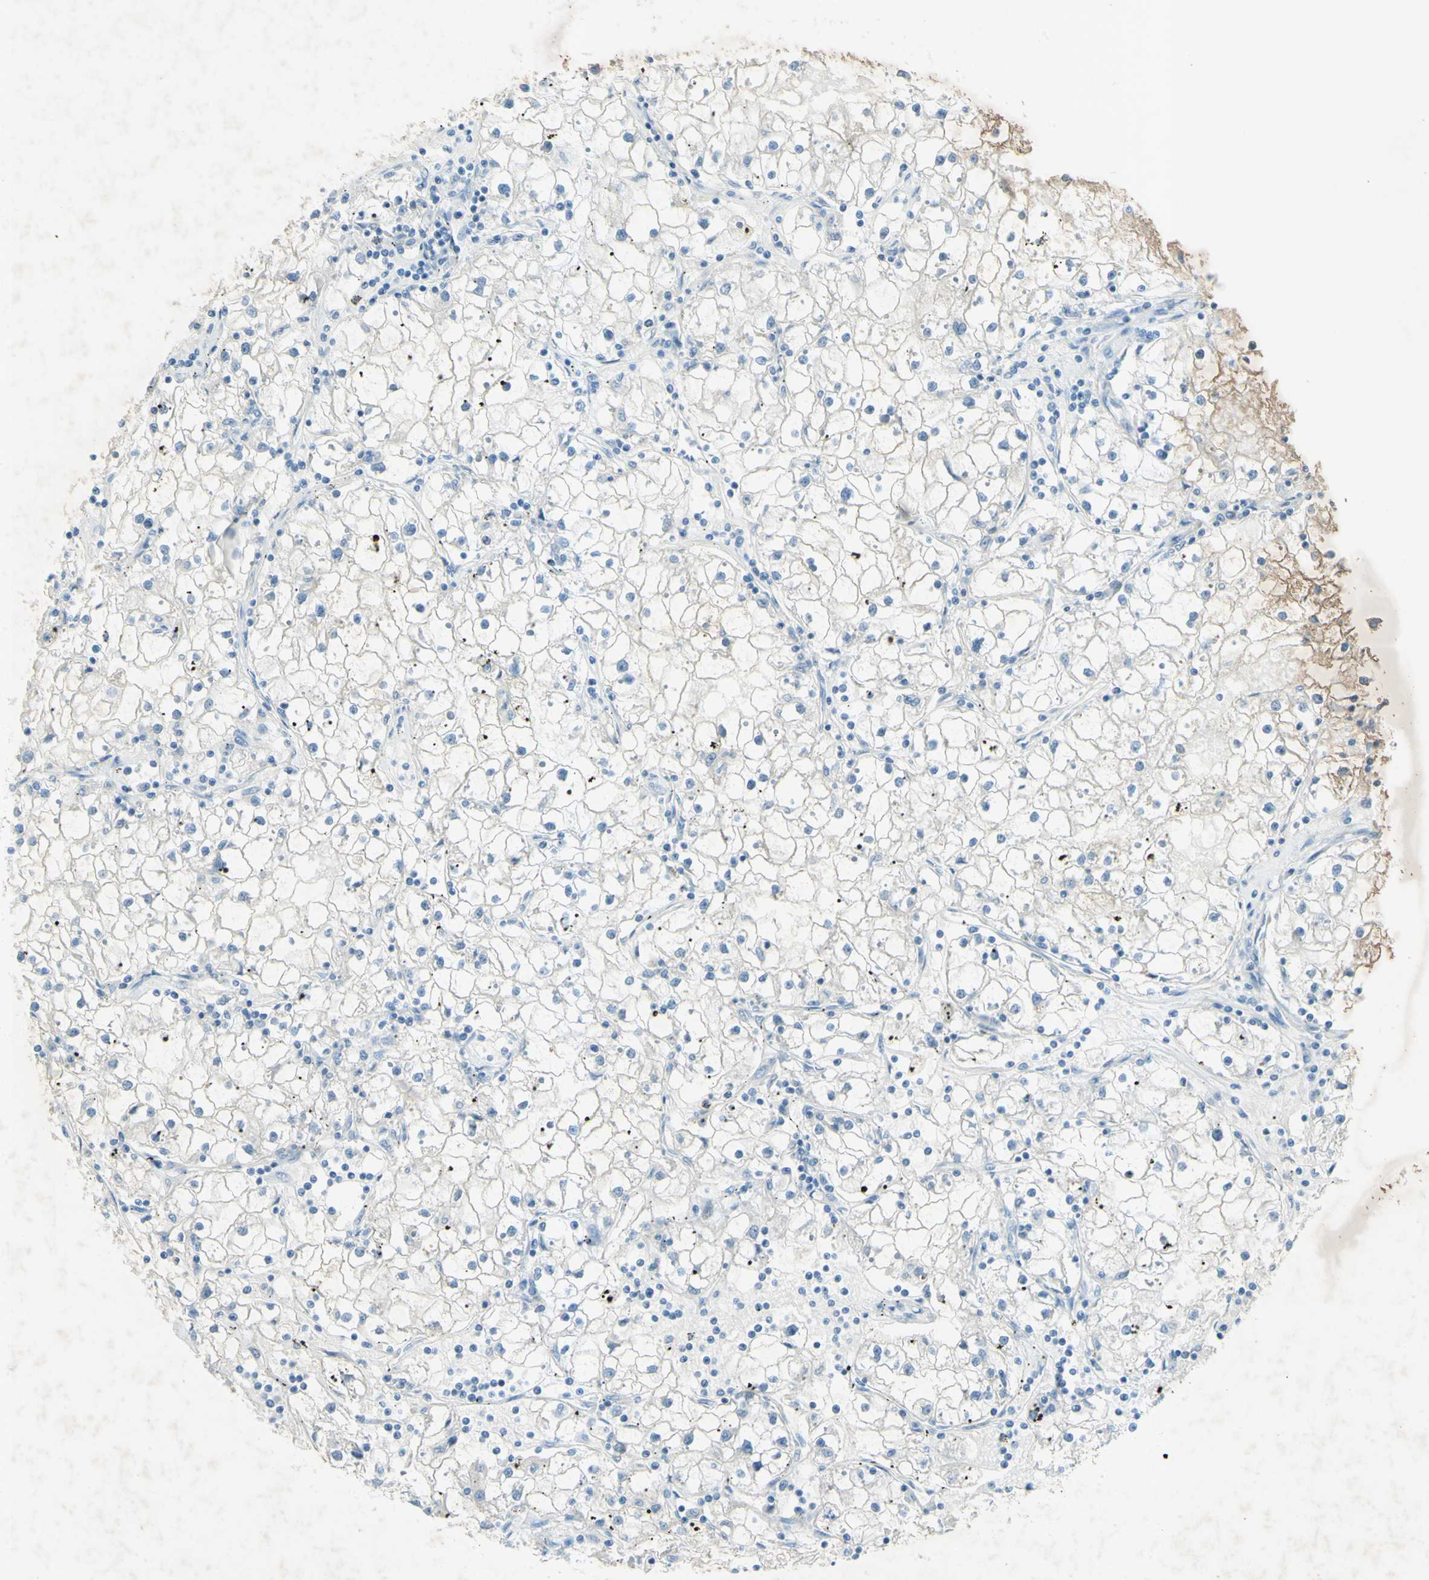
{"staining": {"intensity": "negative", "quantity": "none", "location": "none"}, "tissue": "renal cancer", "cell_type": "Tumor cells", "image_type": "cancer", "snomed": [{"axis": "morphology", "description": "Adenocarcinoma, NOS"}, {"axis": "topography", "description": "Kidney"}], "caption": "High magnification brightfield microscopy of renal cancer stained with DAB (3,3'-diaminobenzidine) (brown) and counterstained with hematoxylin (blue): tumor cells show no significant positivity.", "gene": "GDF15", "patient": {"sex": "male", "age": 56}}